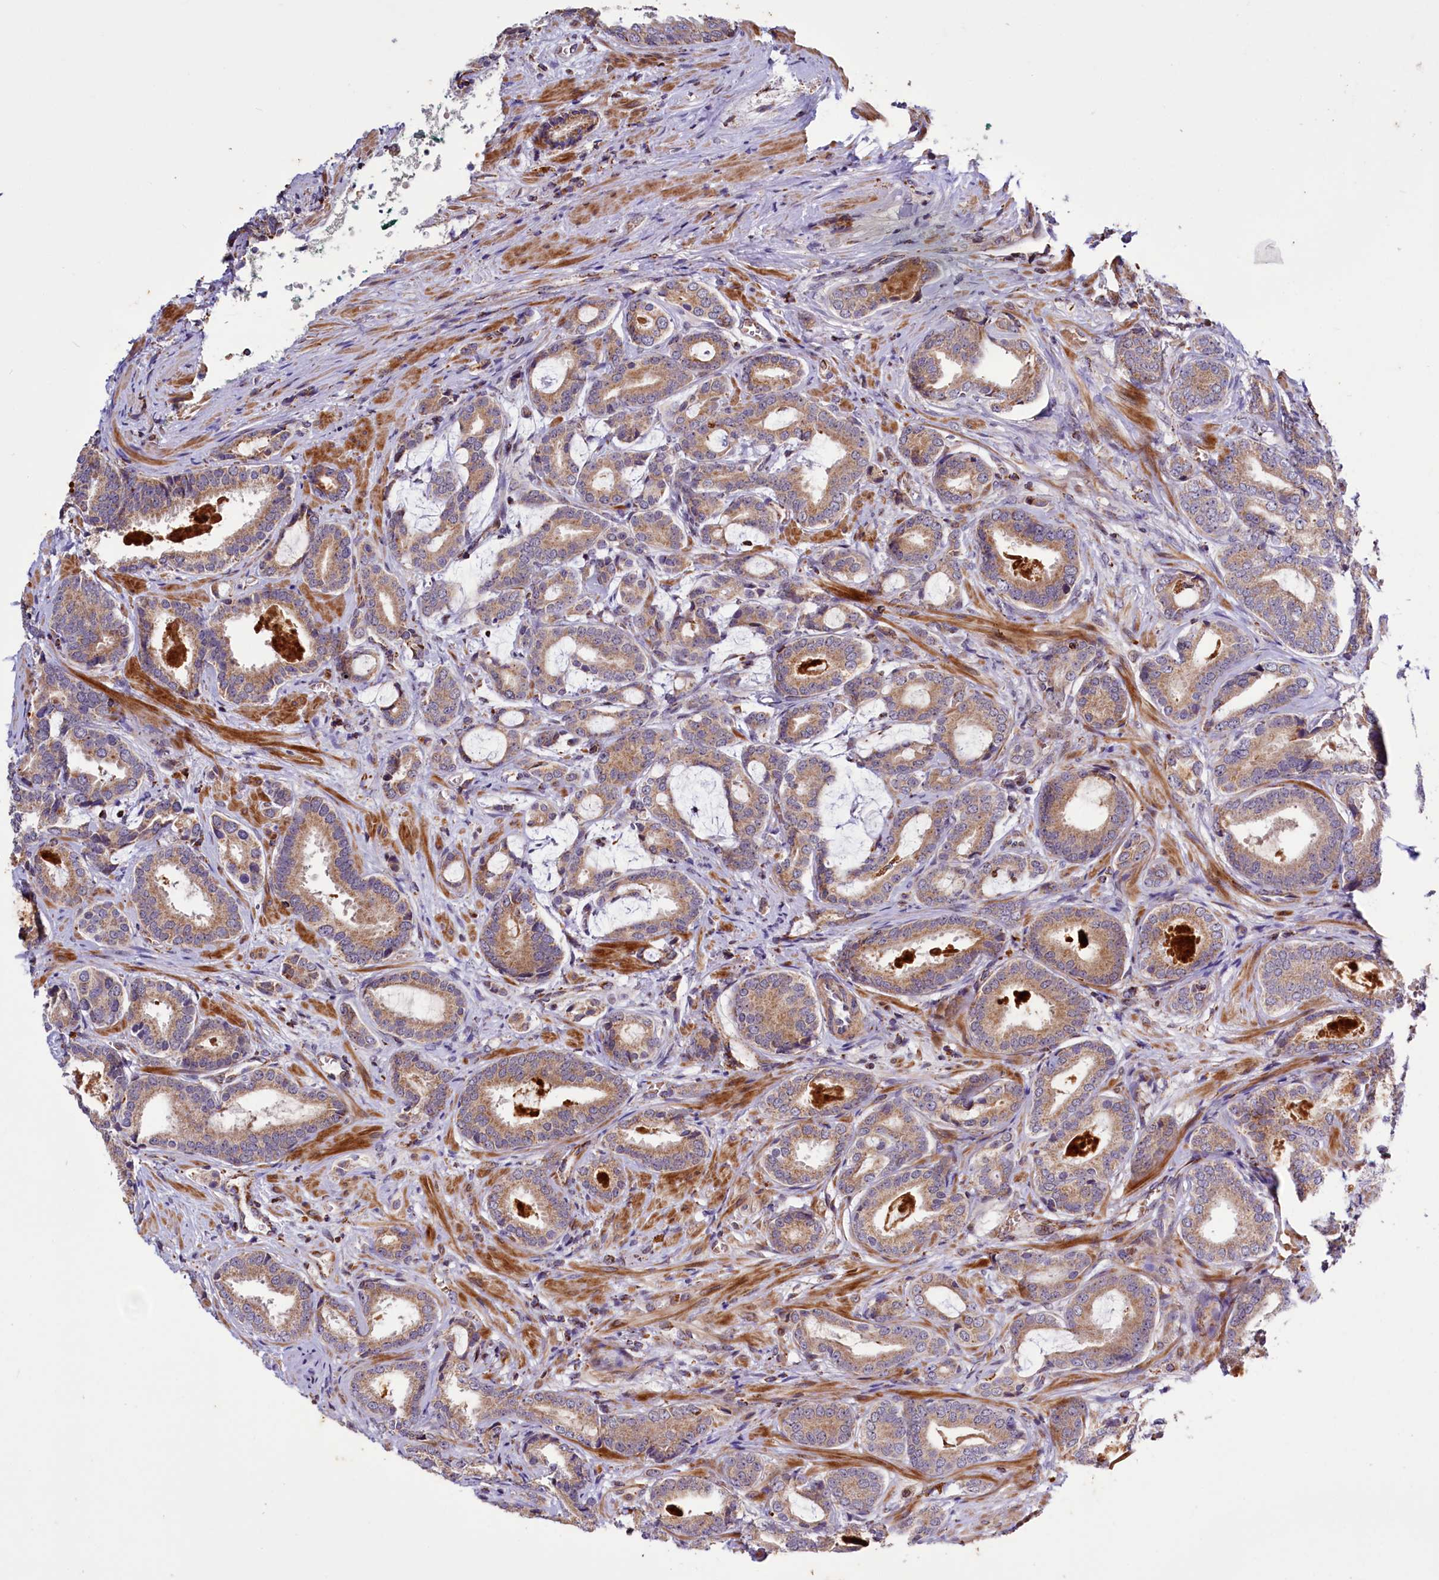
{"staining": {"intensity": "weak", "quantity": ">75%", "location": "cytoplasmic/membranous"}, "tissue": "prostate cancer", "cell_type": "Tumor cells", "image_type": "cancer", "snomed": [{"axis": "morphology", "description": "Adenocarcinoma, High grade"}, {"axis": "topography", "description": "Prostate"}], "caption": "Prostate high-grade adenocarcinoma stained with a brown dye reveals weak cytoplasmic/membranous positive expression in approximately >75% of tumor cells.", "gene": "DYNC2H1", "patient": {"sex": "male", "age": 60}}